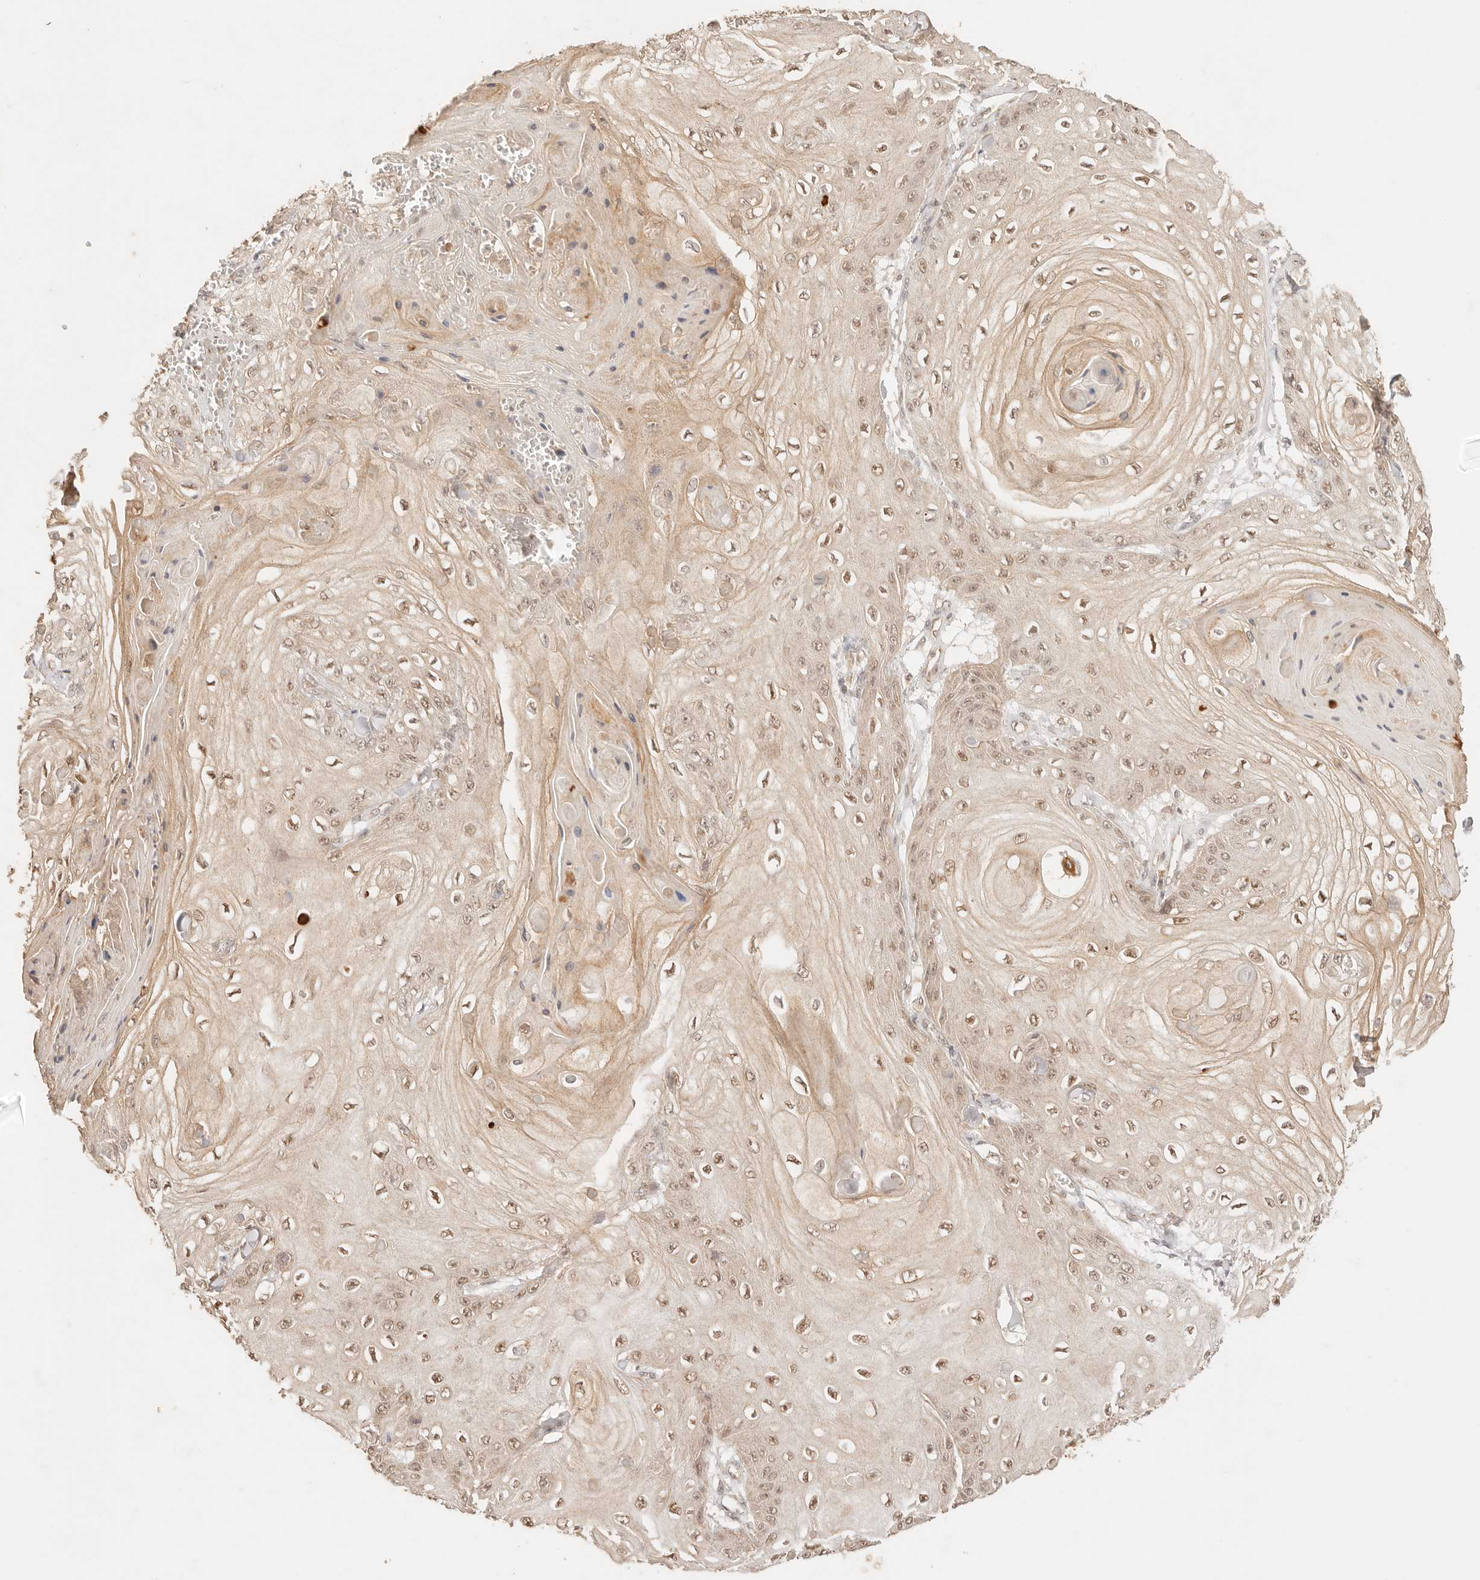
{"staining": {"intensity": "weak", "quantity": ">75%", "location": "cytoplasmic/membranous,nuclear"}, "tissue": "skin cancer", "cell_type": "Tumor cells", "image_type": "cancer", "snomed": [{"axis": "morphology", "description": "Squamous cell carcinoma, NOS"}, {"axis": "topography", "description": "Skin"}], "caption": "Immunohistochemical staining of human skin squamous cell carcinoma demonstrates low levels of weak cytoplasmic/membranous and nuclear protein positivity in approximately >75% of tumor cells.", "gene": "TRIM11", "patient": {"sex": "male", "age": 74}}